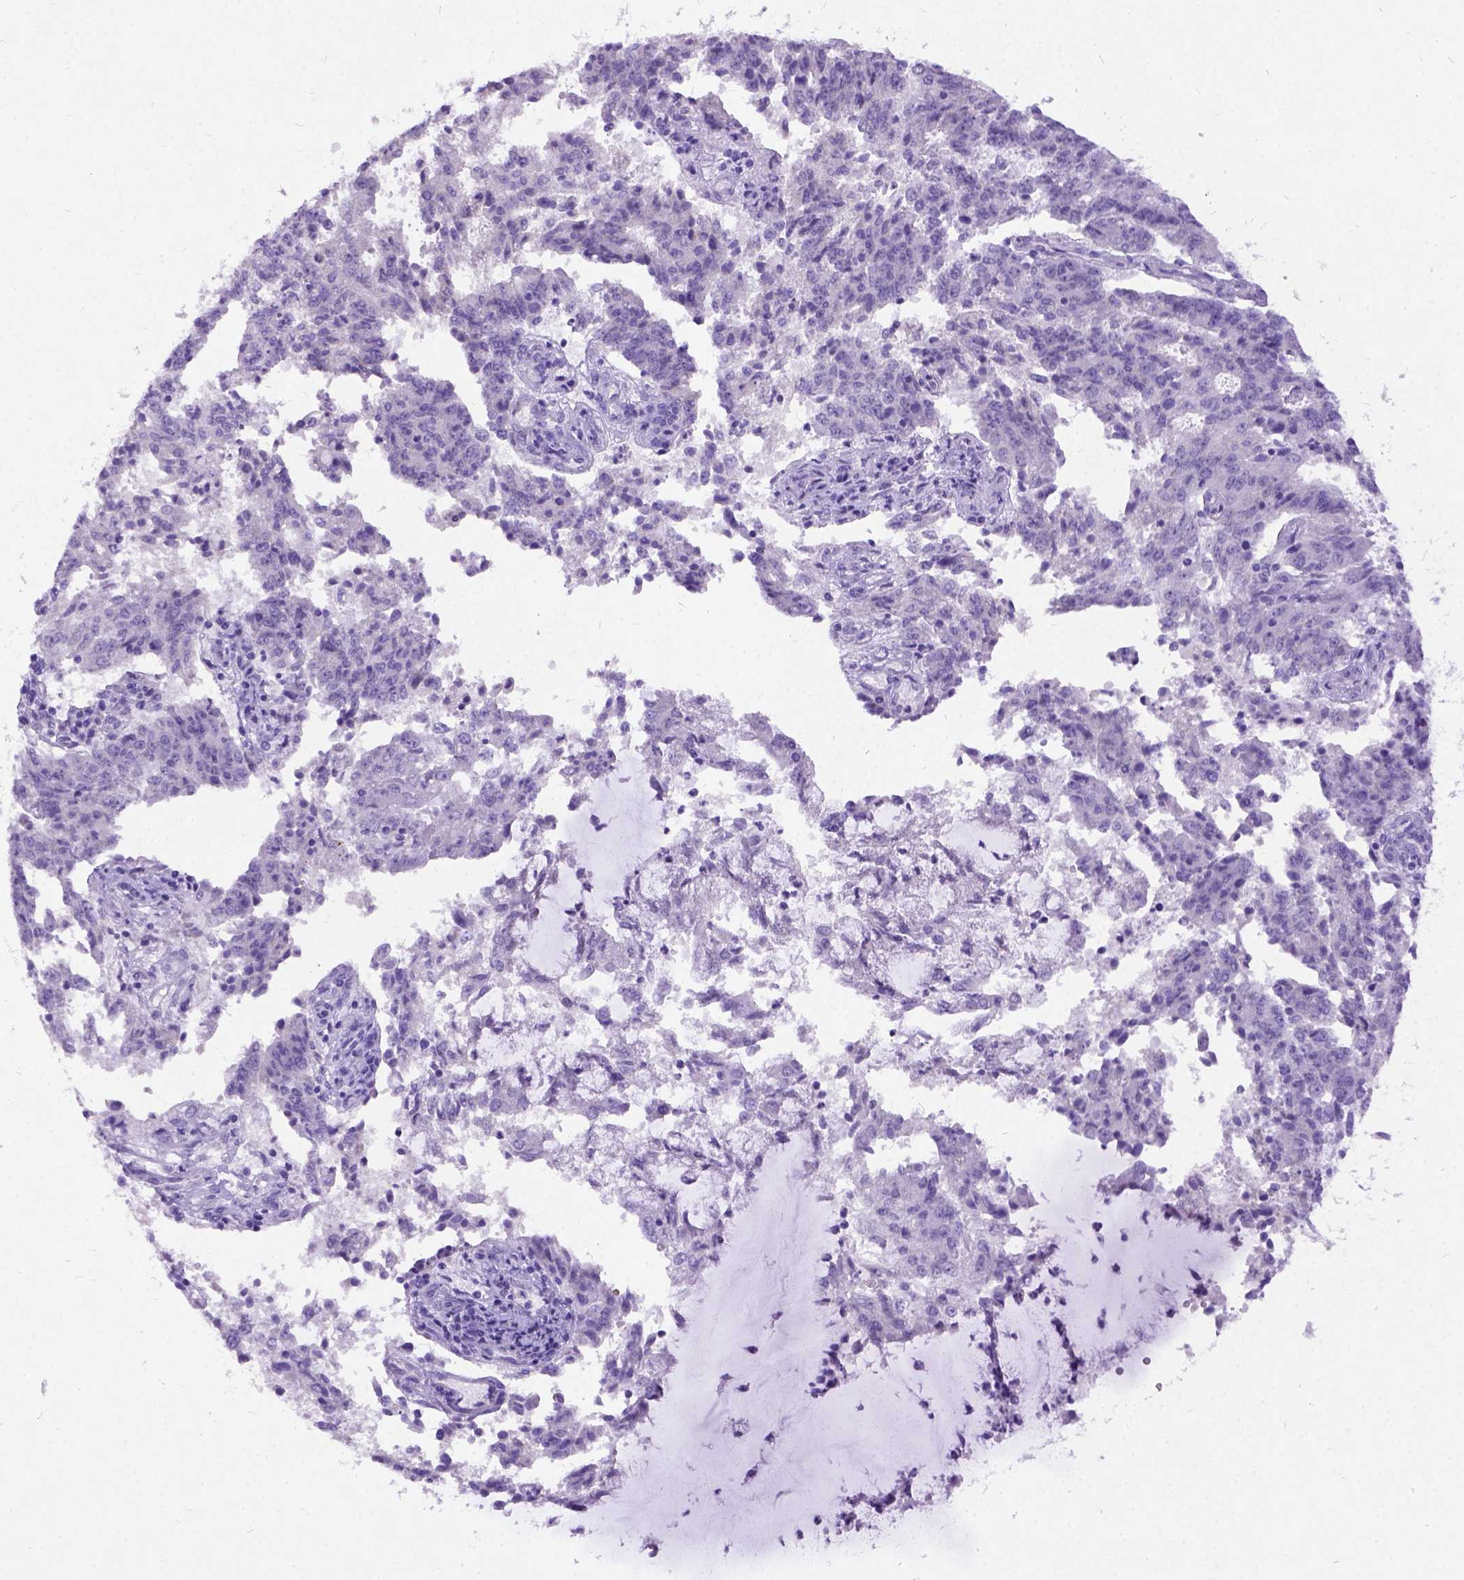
{"staining": {"intensity": "weak", "quantity": "<25%", "location": "cytoplasmic/membranous"}, "tissue": "endometrial cancer", "cell_type": "Tumor cells", "image_type": "cancer", "snomed": [{"axis": "morphology", "description": "Adenocarcinoma, NOS"}, {"axis": "topography", "description": "Endometrium"}], "caption": "Immunohistochemistry photomicrograph of neoplastic tissue: endometrial cancer stained with DAB (3,3'-diaminobenzidine) exhibits no significant protein staining in tumor cells.", "gene": "NEUROD4", "patient": {"sex": "female", "age": 82}}